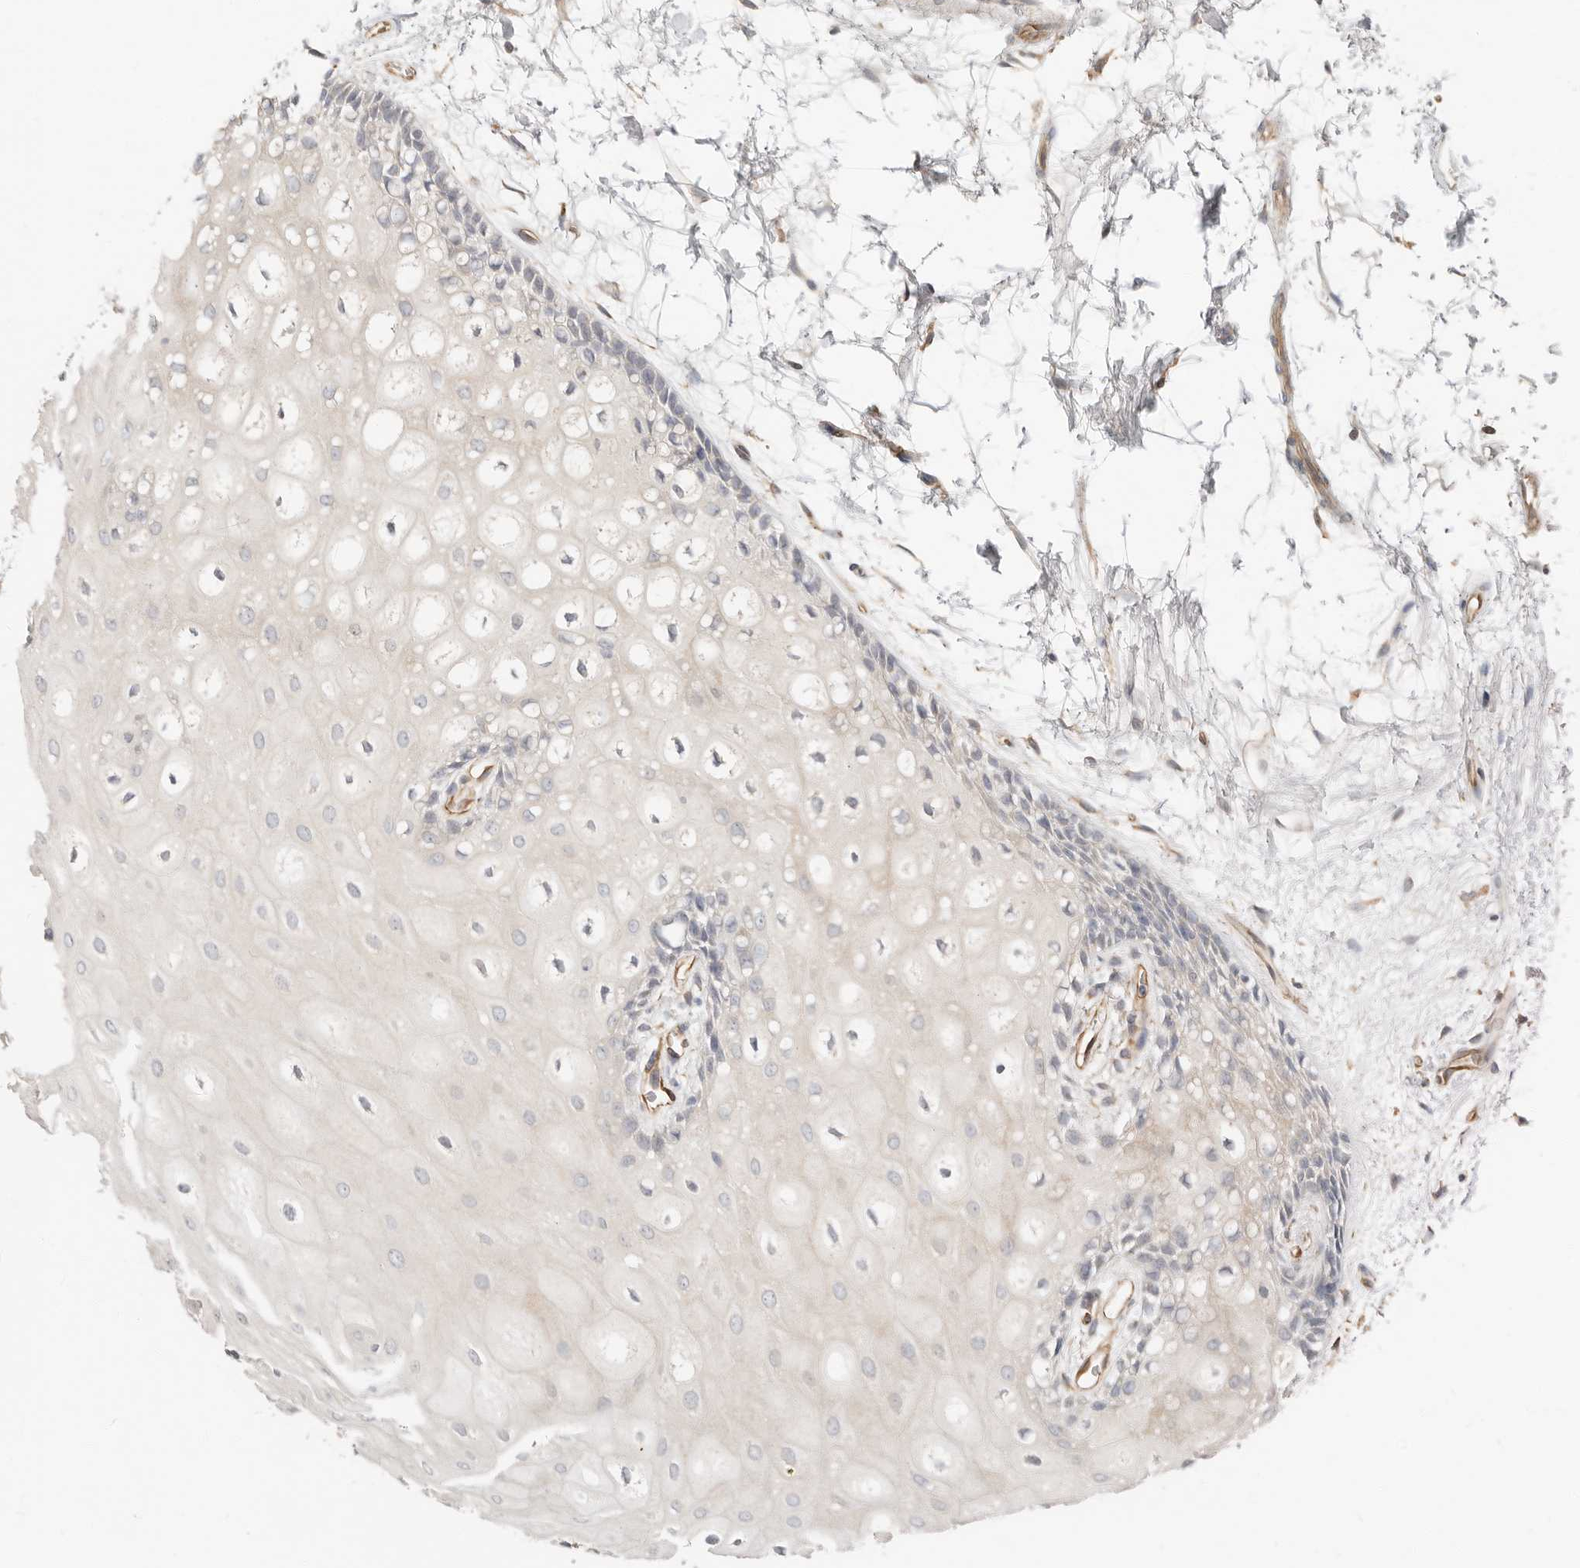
{"staining": {"intensity": "negative", "quantity": "none", "location": "none"}, "tissue": "oral mucosa", "cell_type": "Squamous epithelial cells", "image_type": "normal", "snomed": [{"axis": "morphology", "description": "Normal tissue, NOS"}, {"axis": "topography", "description": "Skeletal muscle"}, {"axis": "topography", "description": "Oral tissue"}, {"axis": "topography", "description": "Peripheral nerve tissue"}], "caption": "The immunohistochemistry (IHC) photomicrograph has no significant expression in squamous epithelial cells of oral mucosa.", "gene": "SPRING1", "patient": {"sex": "female", "age": 84}}